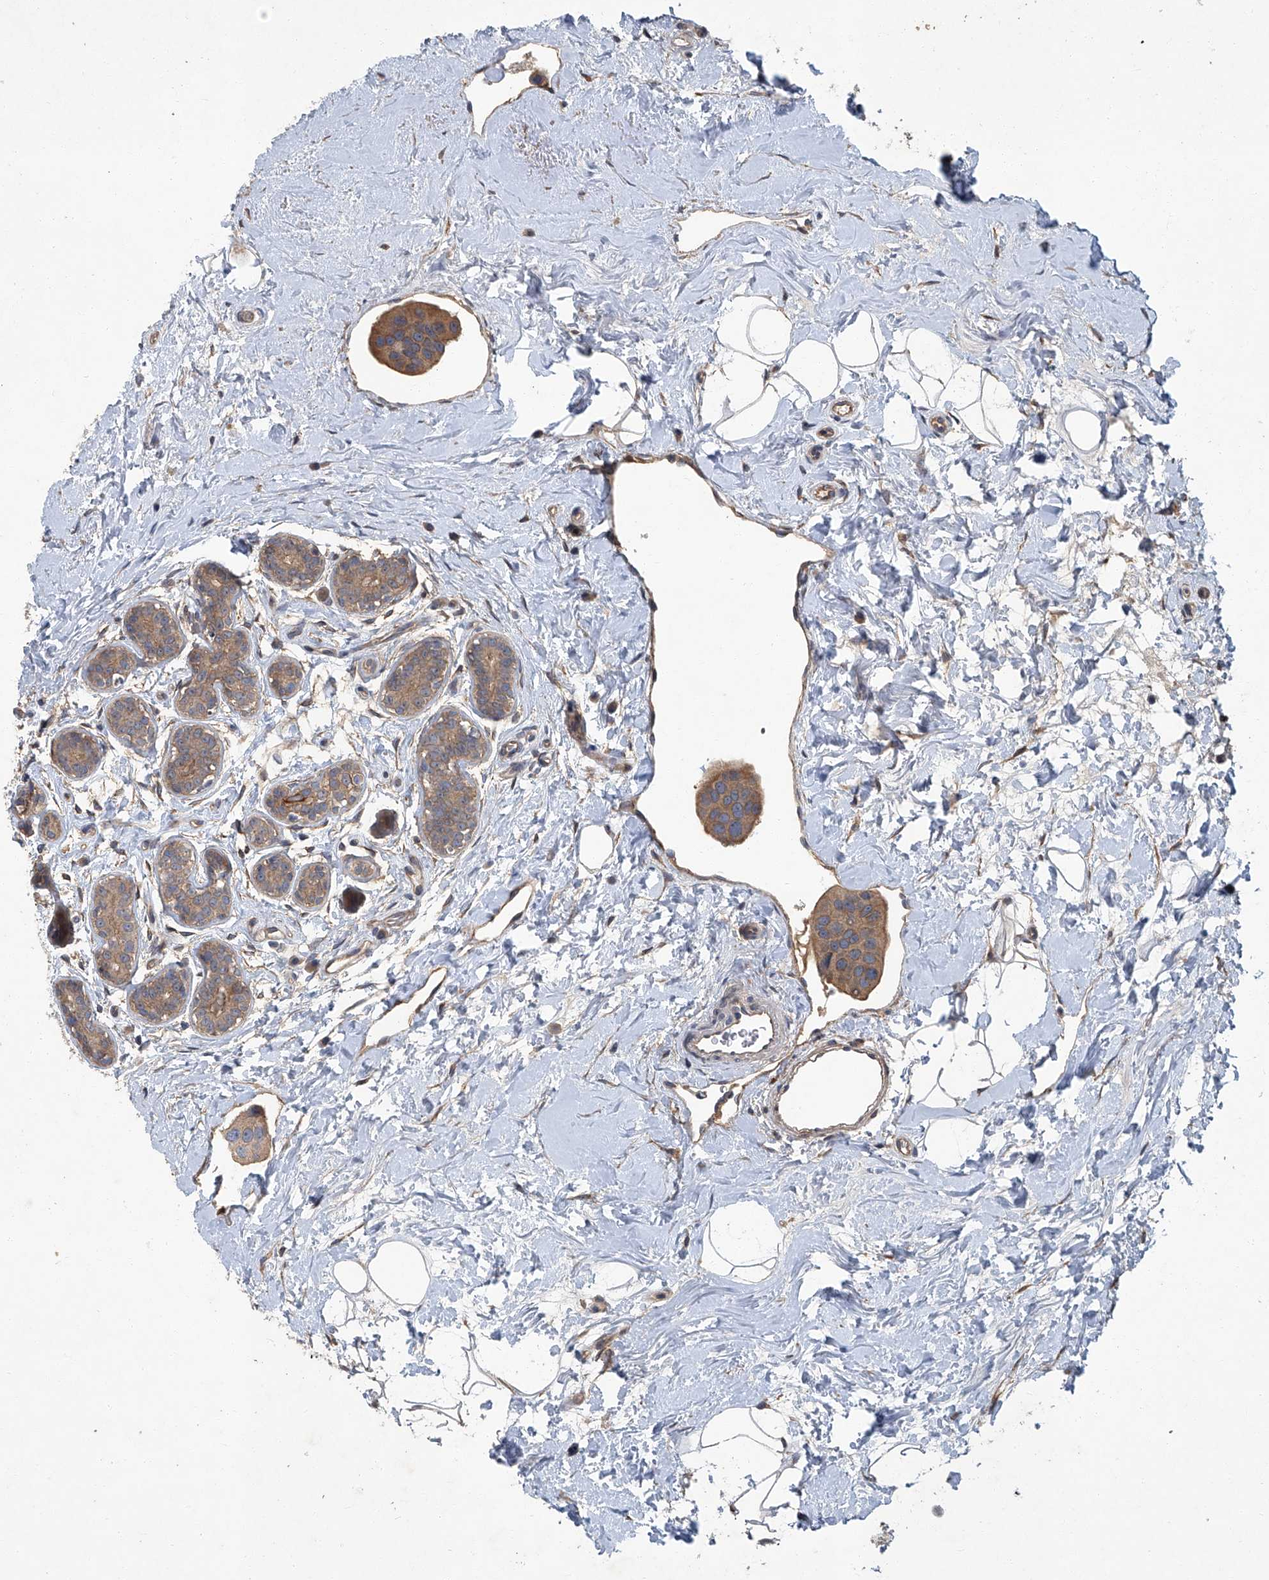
{"staining": {"intensity": "moderate", "quantity": ">75%", "location": "cytoplasmic/membranous"}, "tissue": "breast cancer", "cell_type": "Tumor cells", "image_type": "cancer", "snomed": [{"axis": "morphology", "description": "Normal tissue, NOS"}, {"axis": "morphology", "description": "Duct carcinoma"}, {"axis": "topography", "description": "Breast"}], "caption": "A high-resolution histopathology image shows immunohistochemistry staining of breast cancer, which exhibits moderate cytoplasmic/membranous expression in approximately >75% of tumor cells.", "gene": "ANKRD34A", "patient": {"sex": "female", "age": 39}}